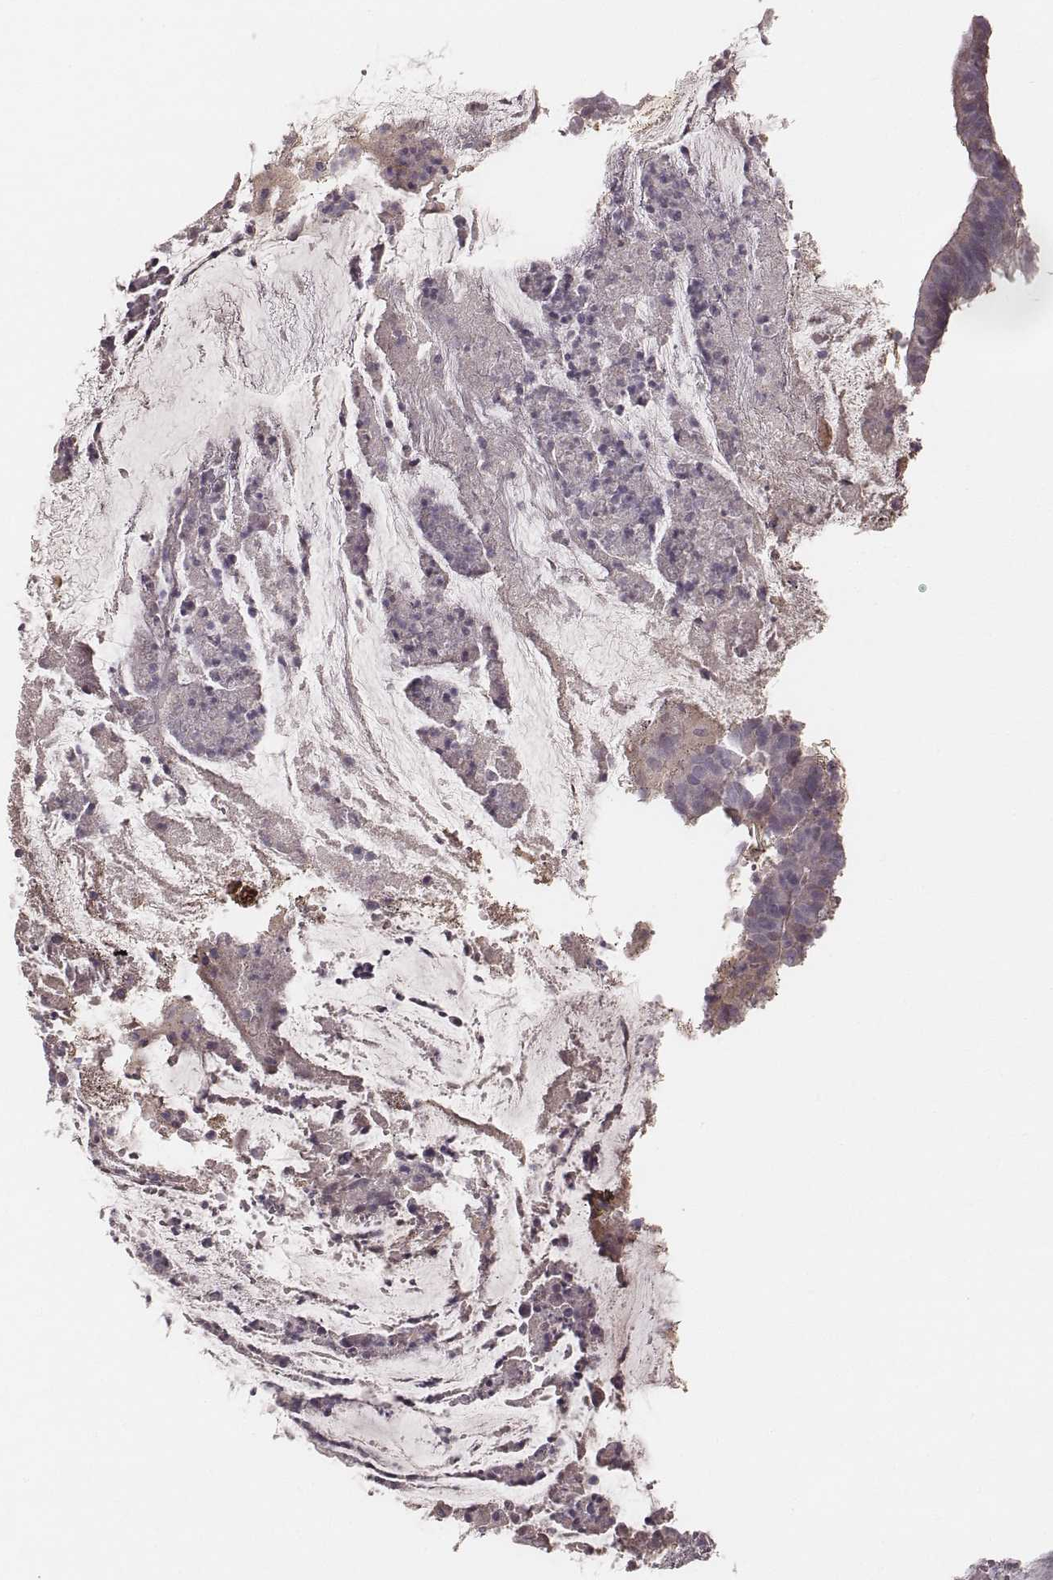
{"staining": {"intensity": "negative", "quantity": "none", "location": "none"}, "tissue": "colorectal cancer", "cell_type": "Tumor cells", "image_type": "cancer", "snomed": [{"axis": "morphology", "description": "Adenocarcinoma, NOS"}, {"axis": "topography", "description": "Colon"}], "caption": "The image displays no significant staining in tumor cells of colorectal cancer.", "gene": "LY6K", "patient": {"sex": "female", "age": 43}}